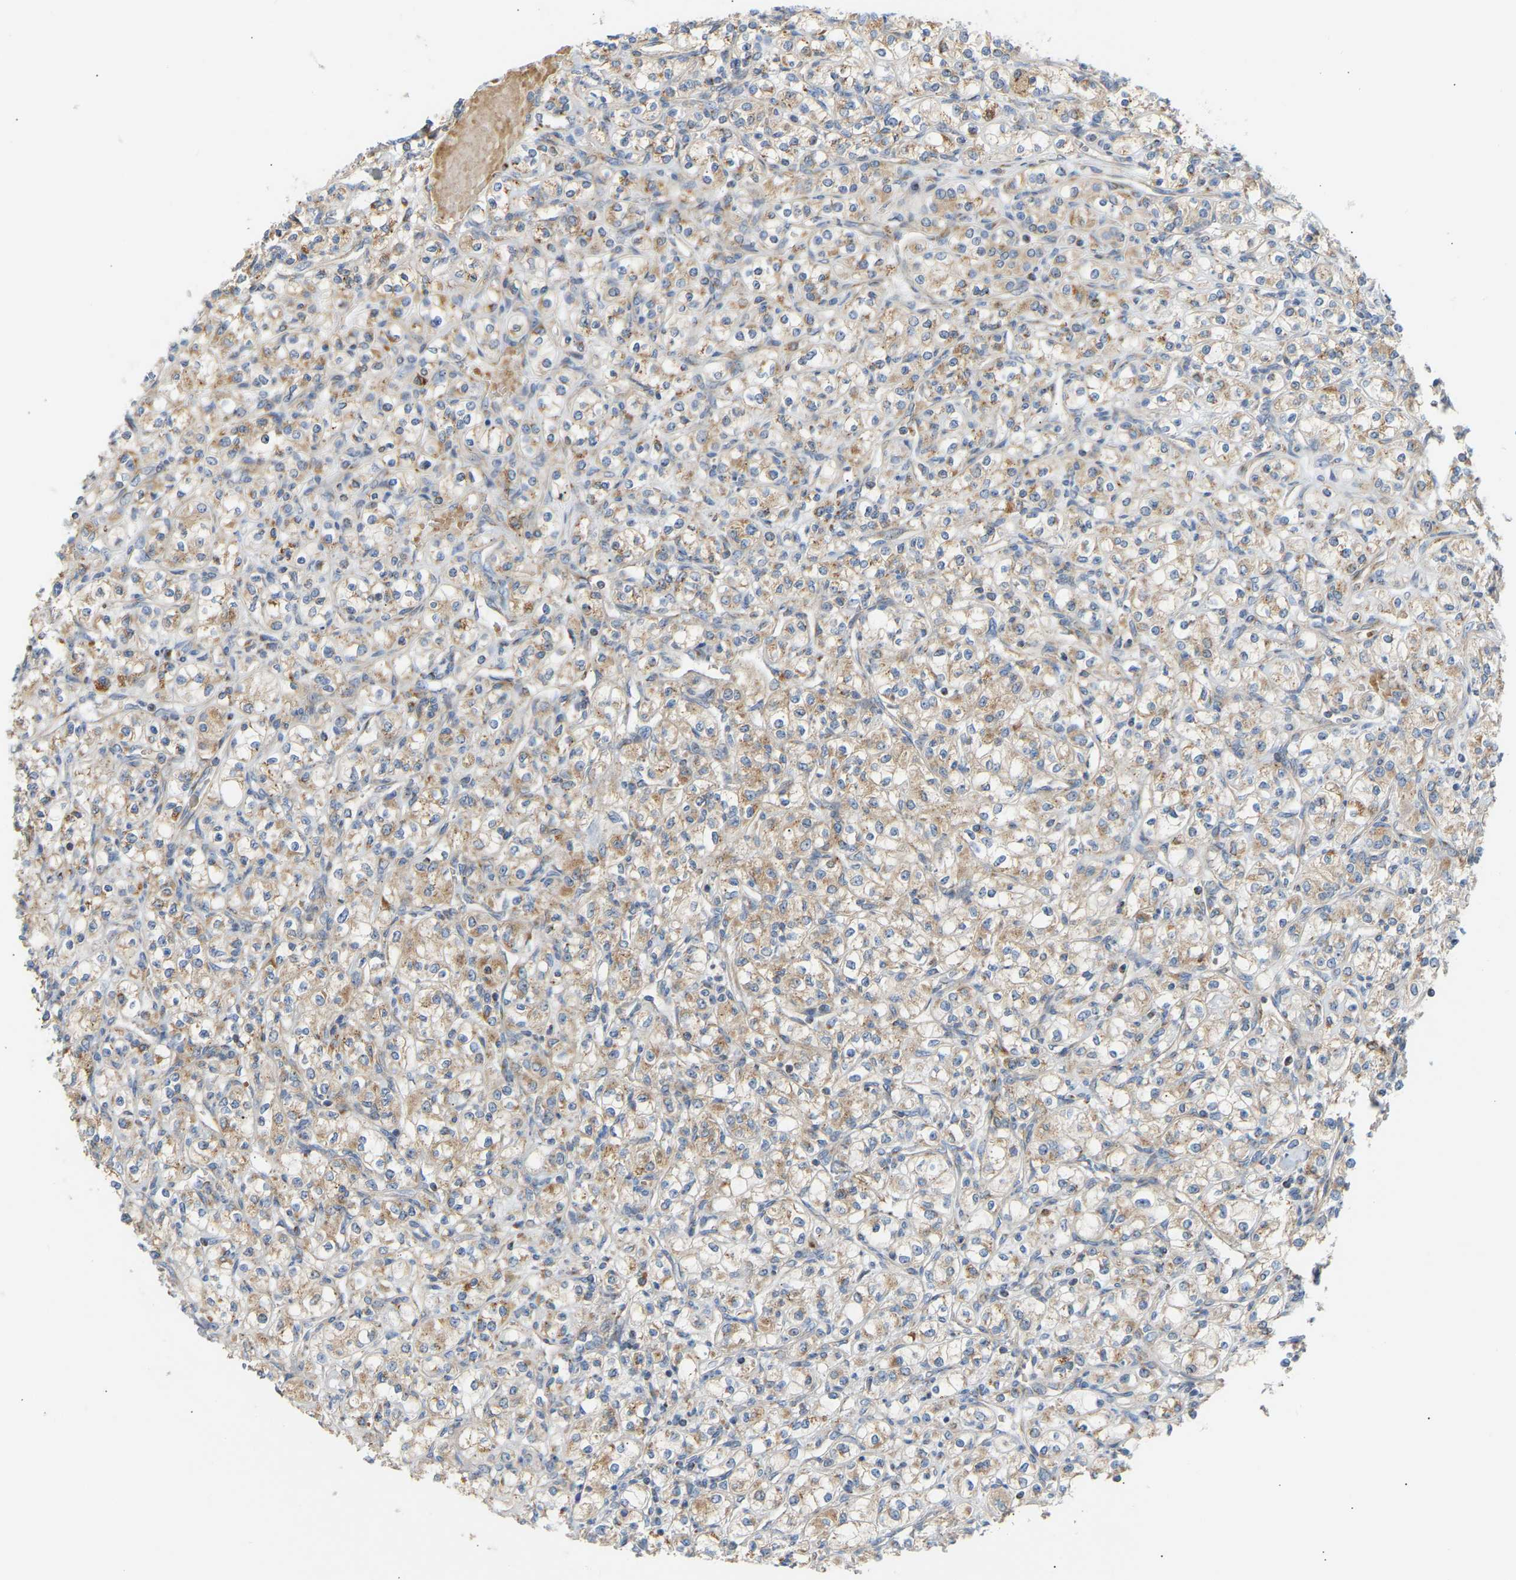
{"staining": {"intensity": "weak", "quantity": ">75%", "location": "cytoplasmic/membranous"}, "tissue": "renal cancer", "cell_type": "Tumor cells", "image_type": "cancer", "snomed": [{"axis": "morphology", "description": "Adenocarcinoma, NOS"}, {"axis": "topography", "description": "Kidney"}], "caption": "Immunohistochemical staining of adenocarcinoma (renal) demonstrates weak cytoplasmic/membranous protein expression in about >75% of tumor cells.", "gene": "YIPF2", "patient": {"sex": "male", "age": 77}}